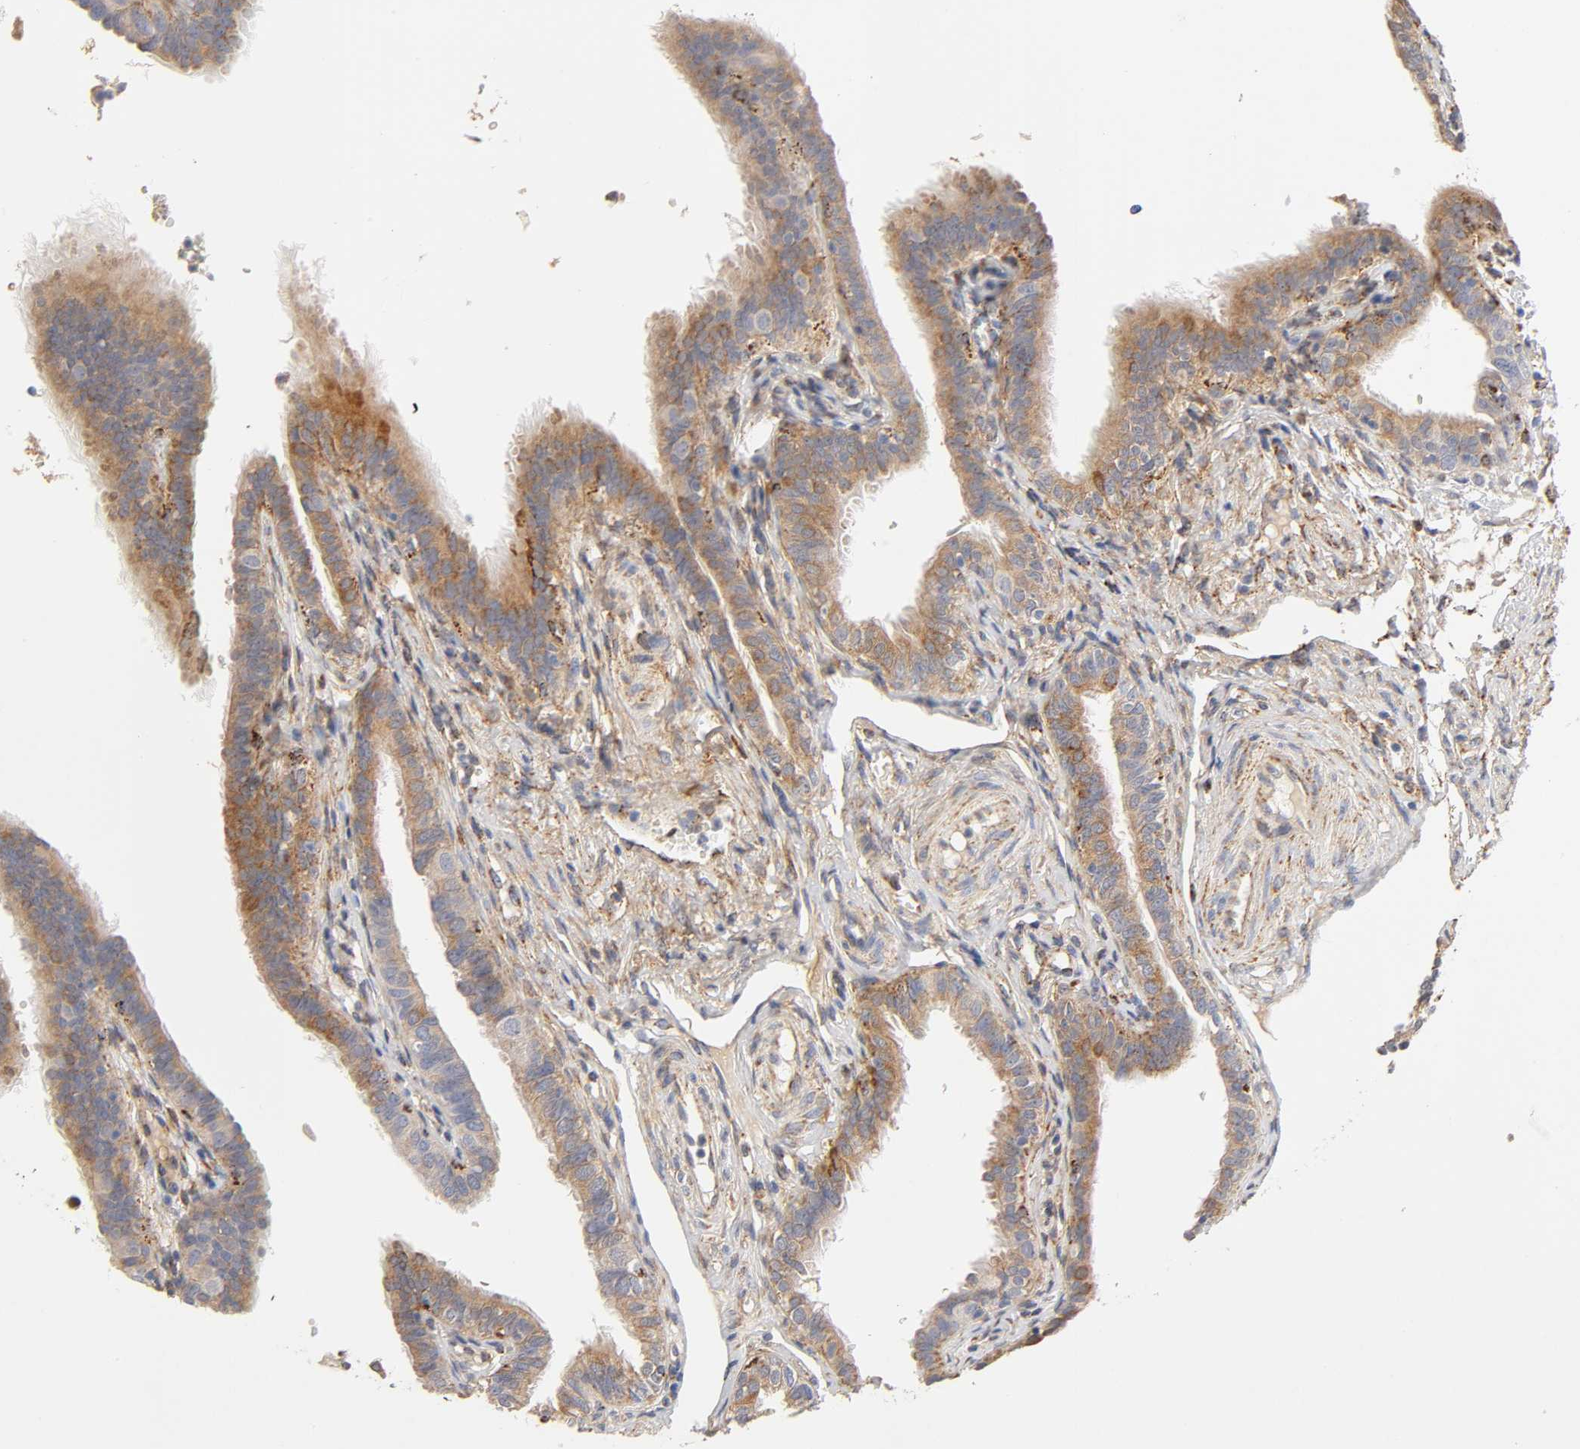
{"staining": {"intensity": "strong", "quantity": ">75%", "location": "cytoplasmic/membranous"}, "tissue": "fallopian tube", "cell_type": "Glandular cells", "image_type": "normal", "snomed": [{"axis": "morphology", "description": "Normal tissue, NOS"}, {"axis": "morphology", "description": "Dermoid, NOS"}, {"axis": "topography", "description": "Fallopian tube"}], "caption": "A high amount of strong cytoplasmic/membranous staining is appreciated in approximately >75% of glandular cells in benign fallopian tube.", "gene": "ISG15", "patient": {"sex": "female", "age": 33}}